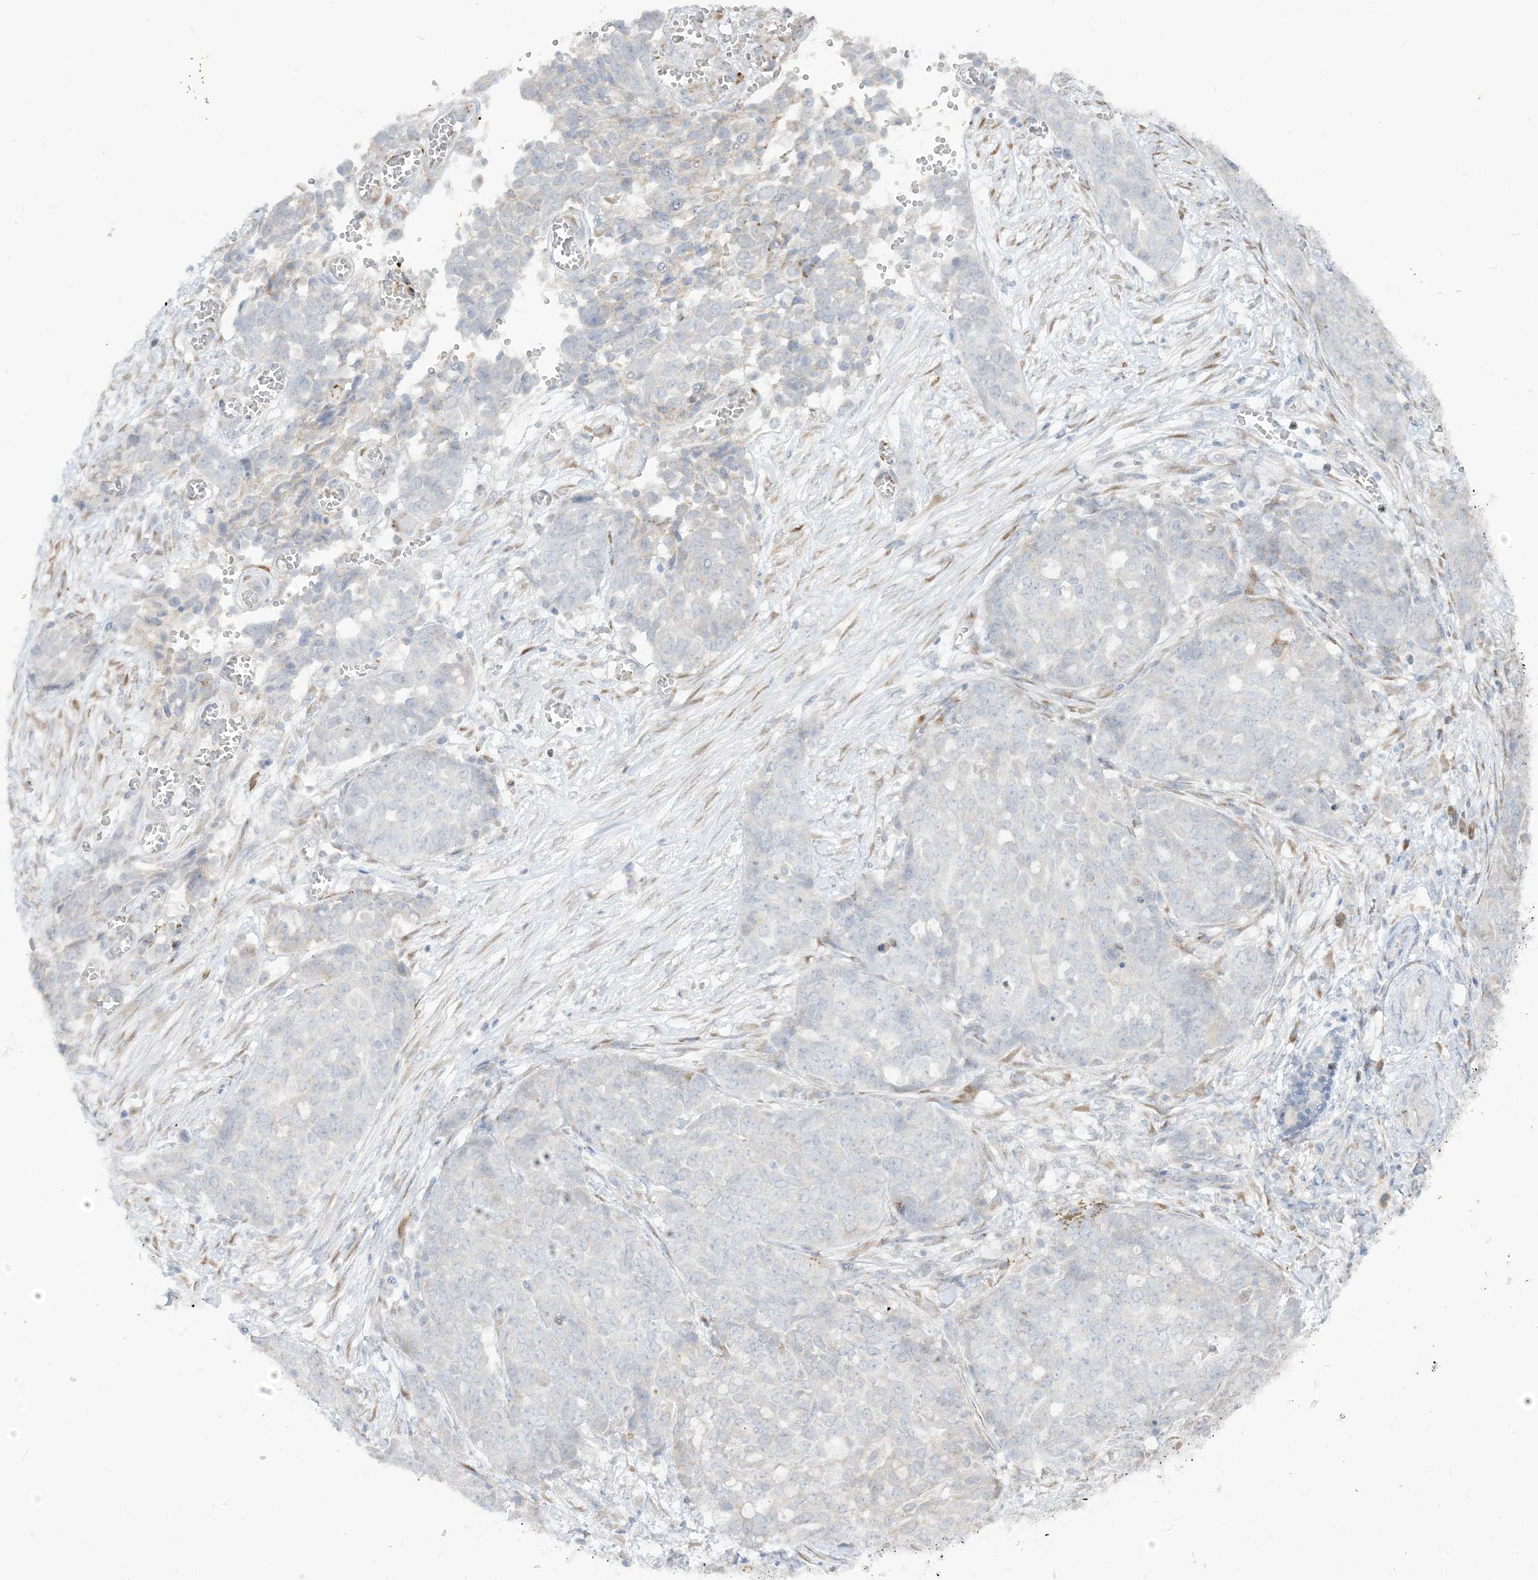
{"staining": {"intensity": "negative", "quantity": "none", "location": "none"}, "tissue": "ovarian cancer", "cell_type": "Tumor cells", "image_type": "cancer", "snomed": [{"axis": "morphology", "description": "Cystadenocarcinoma, serous, NOS"}, {"axis": "topography", "description": "Soft tissue"}, {"axis": "topography", "description": "Ovary"}], "caption": "The IHC photomicrograph has no significant positivity in tumor cells of ovarian cancer tissue.", "gene": "LOXL3", "patient": {"sex": "female", "age": 57}}